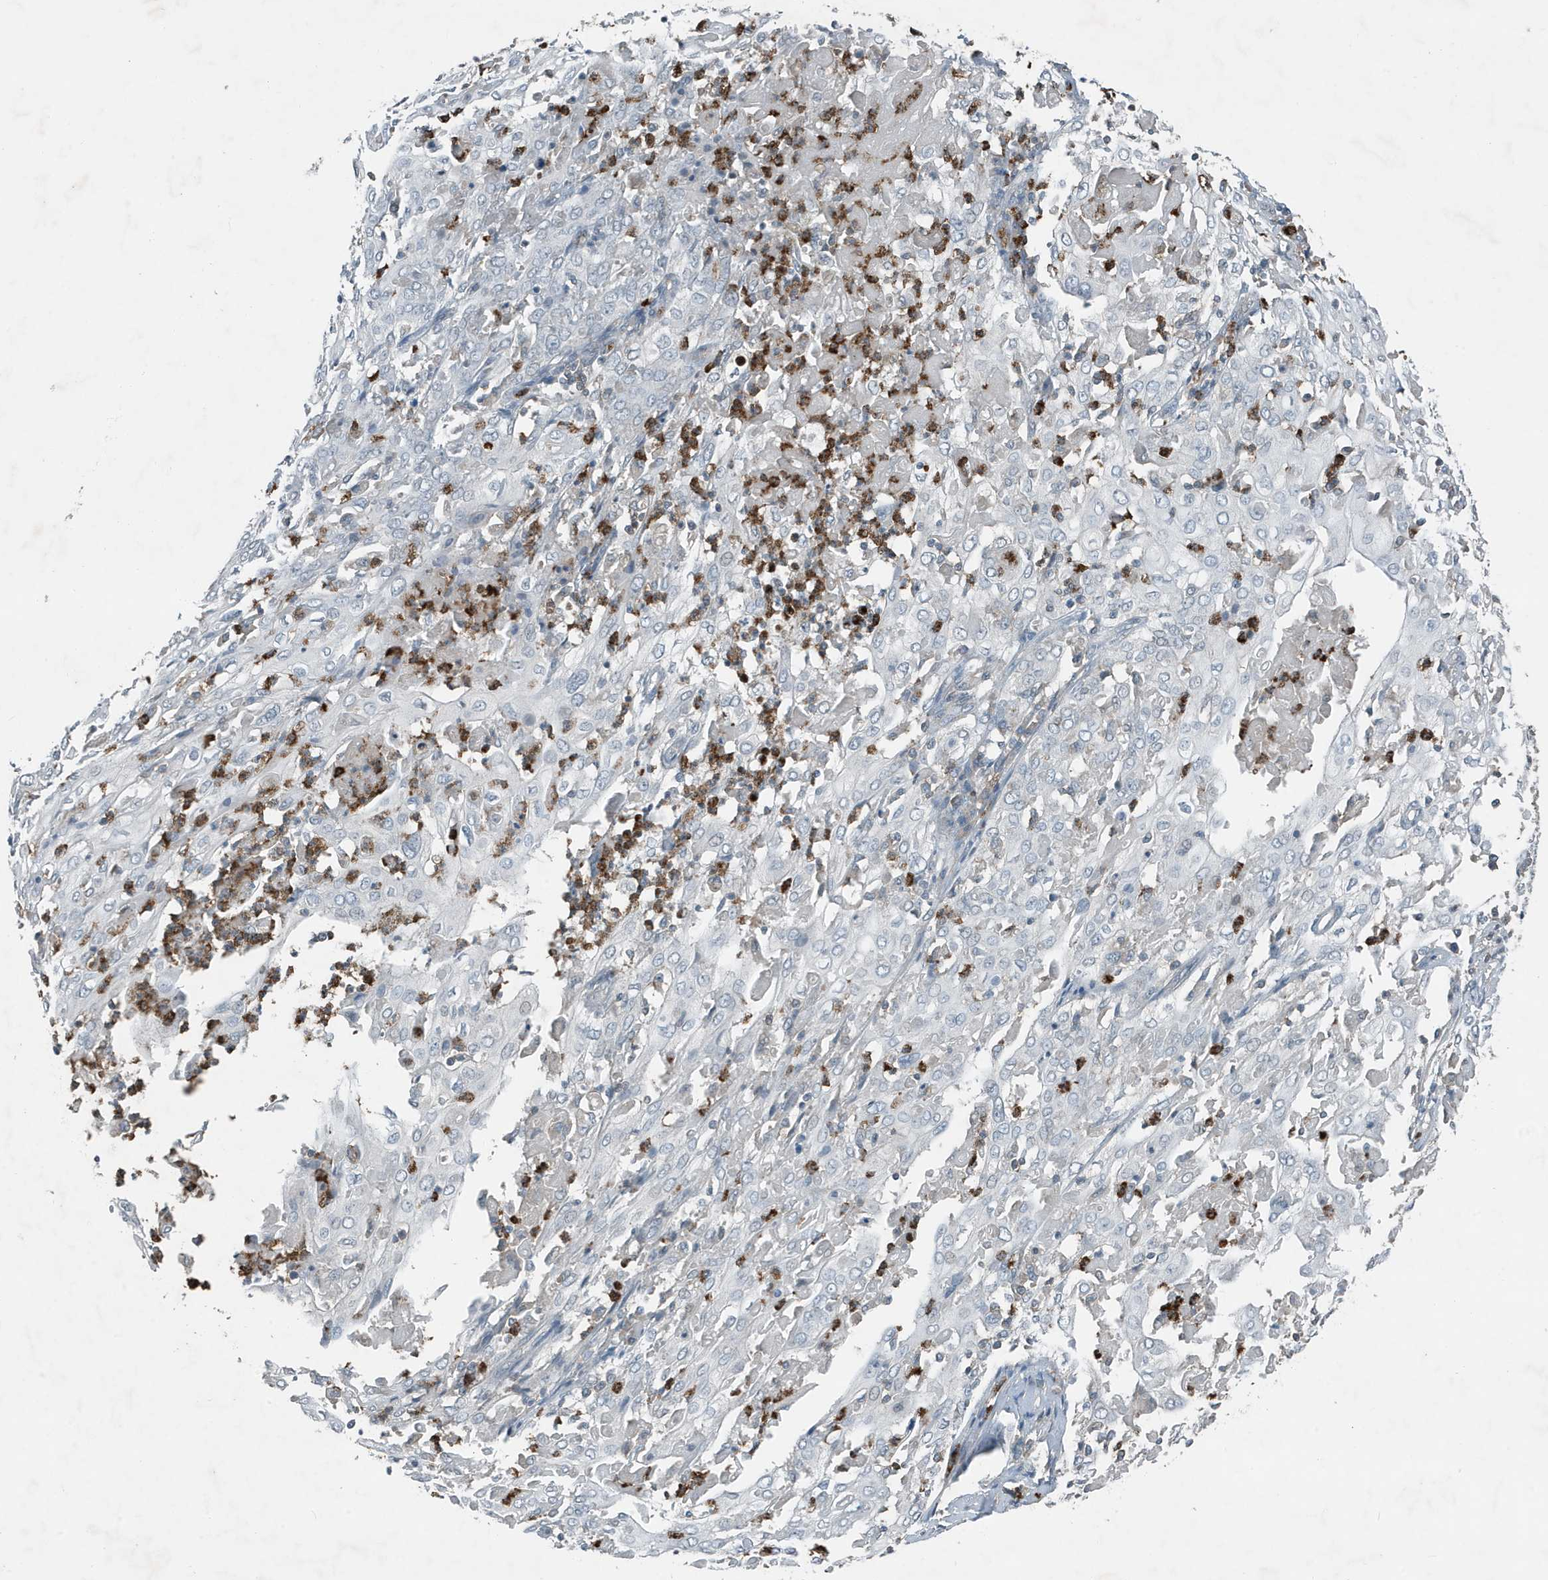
{"staining": {"intensity": "negative", "quantity": "none", "location": "none"}, "tissue": "cervical cancer", "cell_type": "Tumor cells", "image_type": "cancer", "snomed": [{"axis": "morphology", "description": "Squamous cell carcinoma, NOS"}, {"axis": "topography", "description": "Cervix"}], "caption": "The micrograph exhibits no staining of tumor cells in cervical cancer (squamous cell carcinoma).", "gene": "DAPP1", "patient": {"sex": "female", "age": 39}}